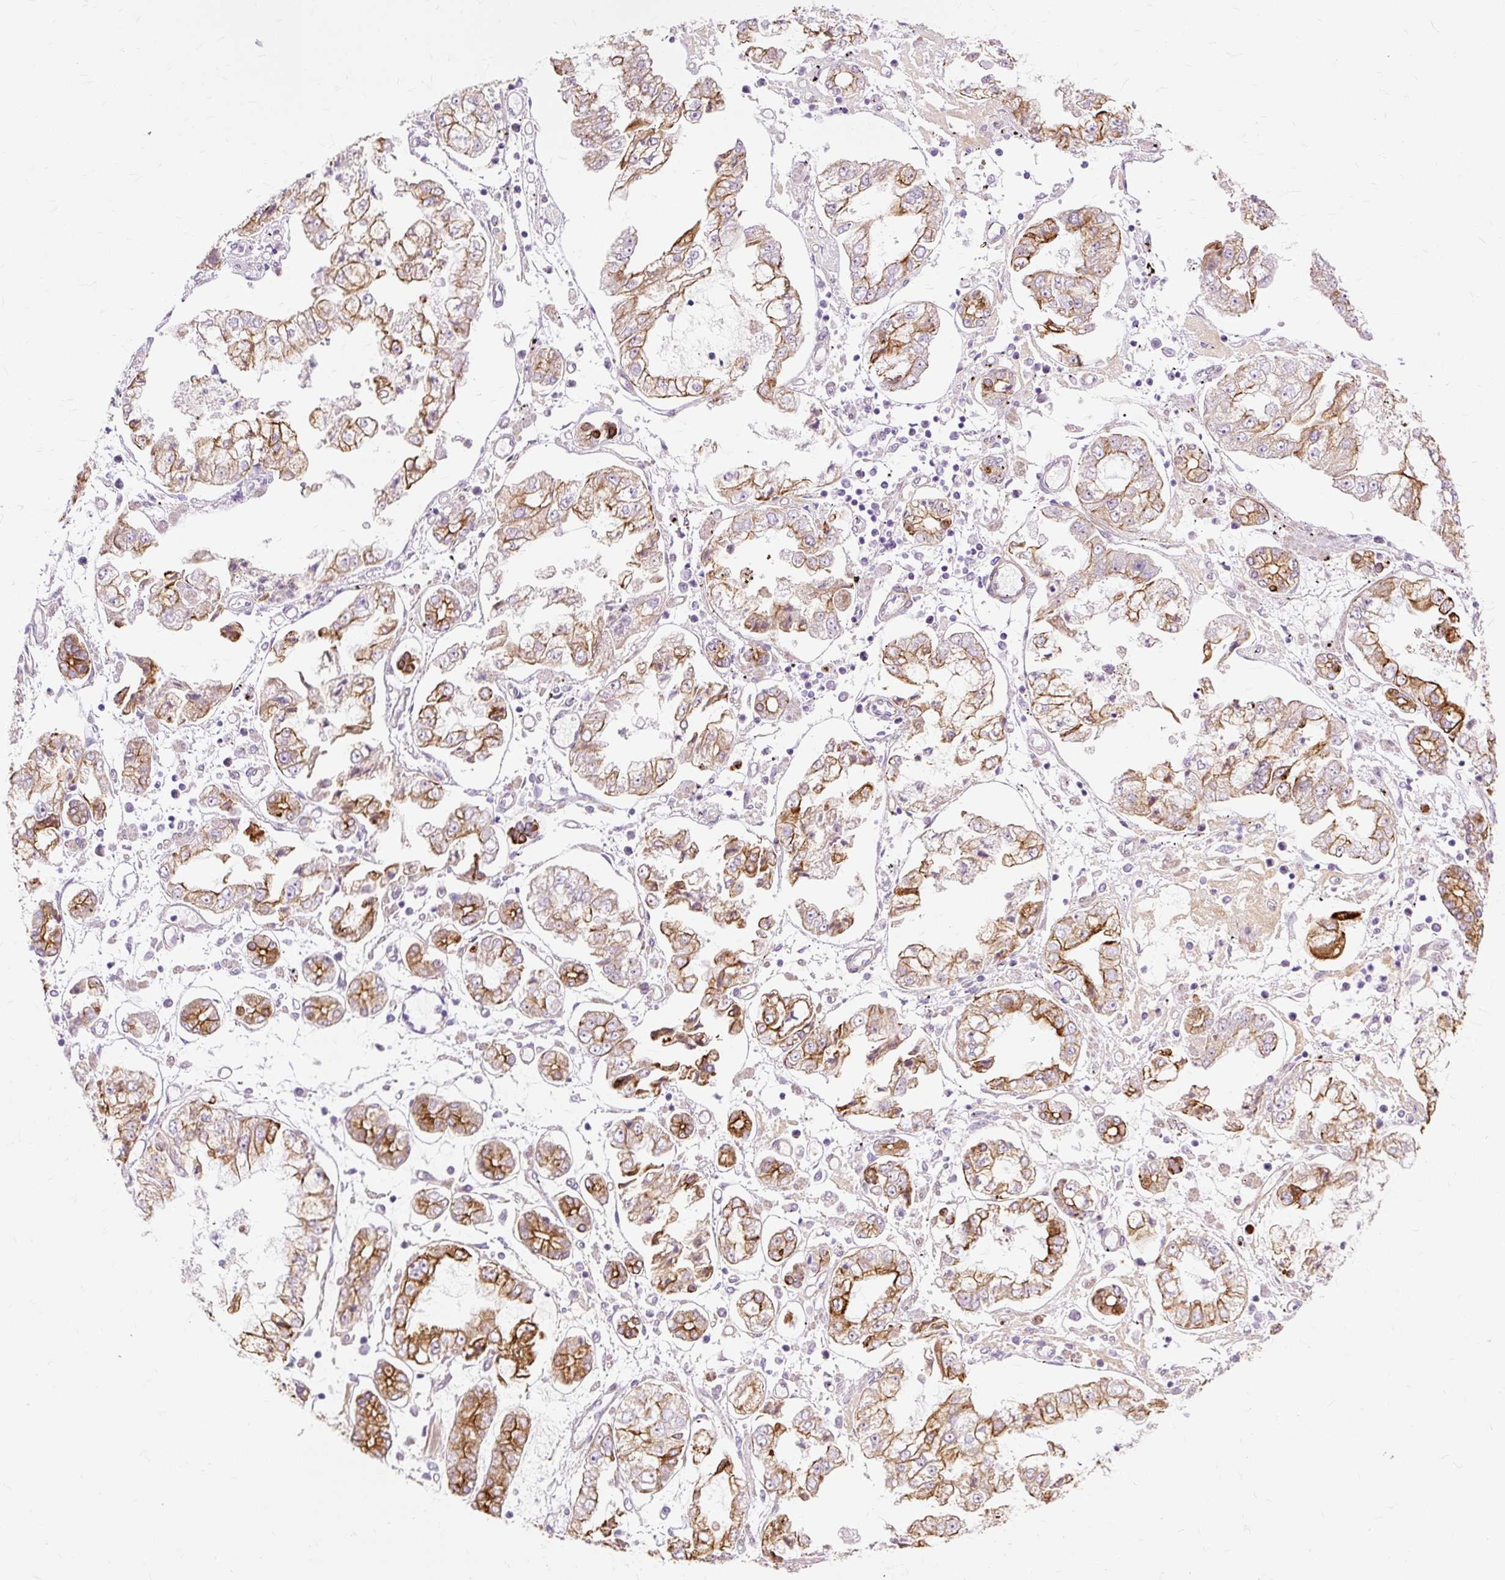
{"staining": {"intensity": "strong", "quantity": "25%-75%", "location": "cytoplasmic/membranous"}, "tissue": "stomach cancer", "cell_type": "Tumor cells", "image_type": "cancer", "snomed": [{"axis": "morphology", "description": "Adenocarcinoma, NOS"}, {"axis": "topography", "description": "Stomach"}], "caption": "High-magnification brightfield microscopy of adenocarcinoma (stomach) stained with DAB (3,3'-diaminobenzidine) (brown) and counterstained with hematoxylin (blue). tumor cells exhibit strong cytoplasmic/membranous expression is seen in about25%-75% of cells. Ihc stains the protein of interest in brown and the nuclei are stained blue.", "gene": "DCTN4", "patient": {"sex": "male", "age": 76}}